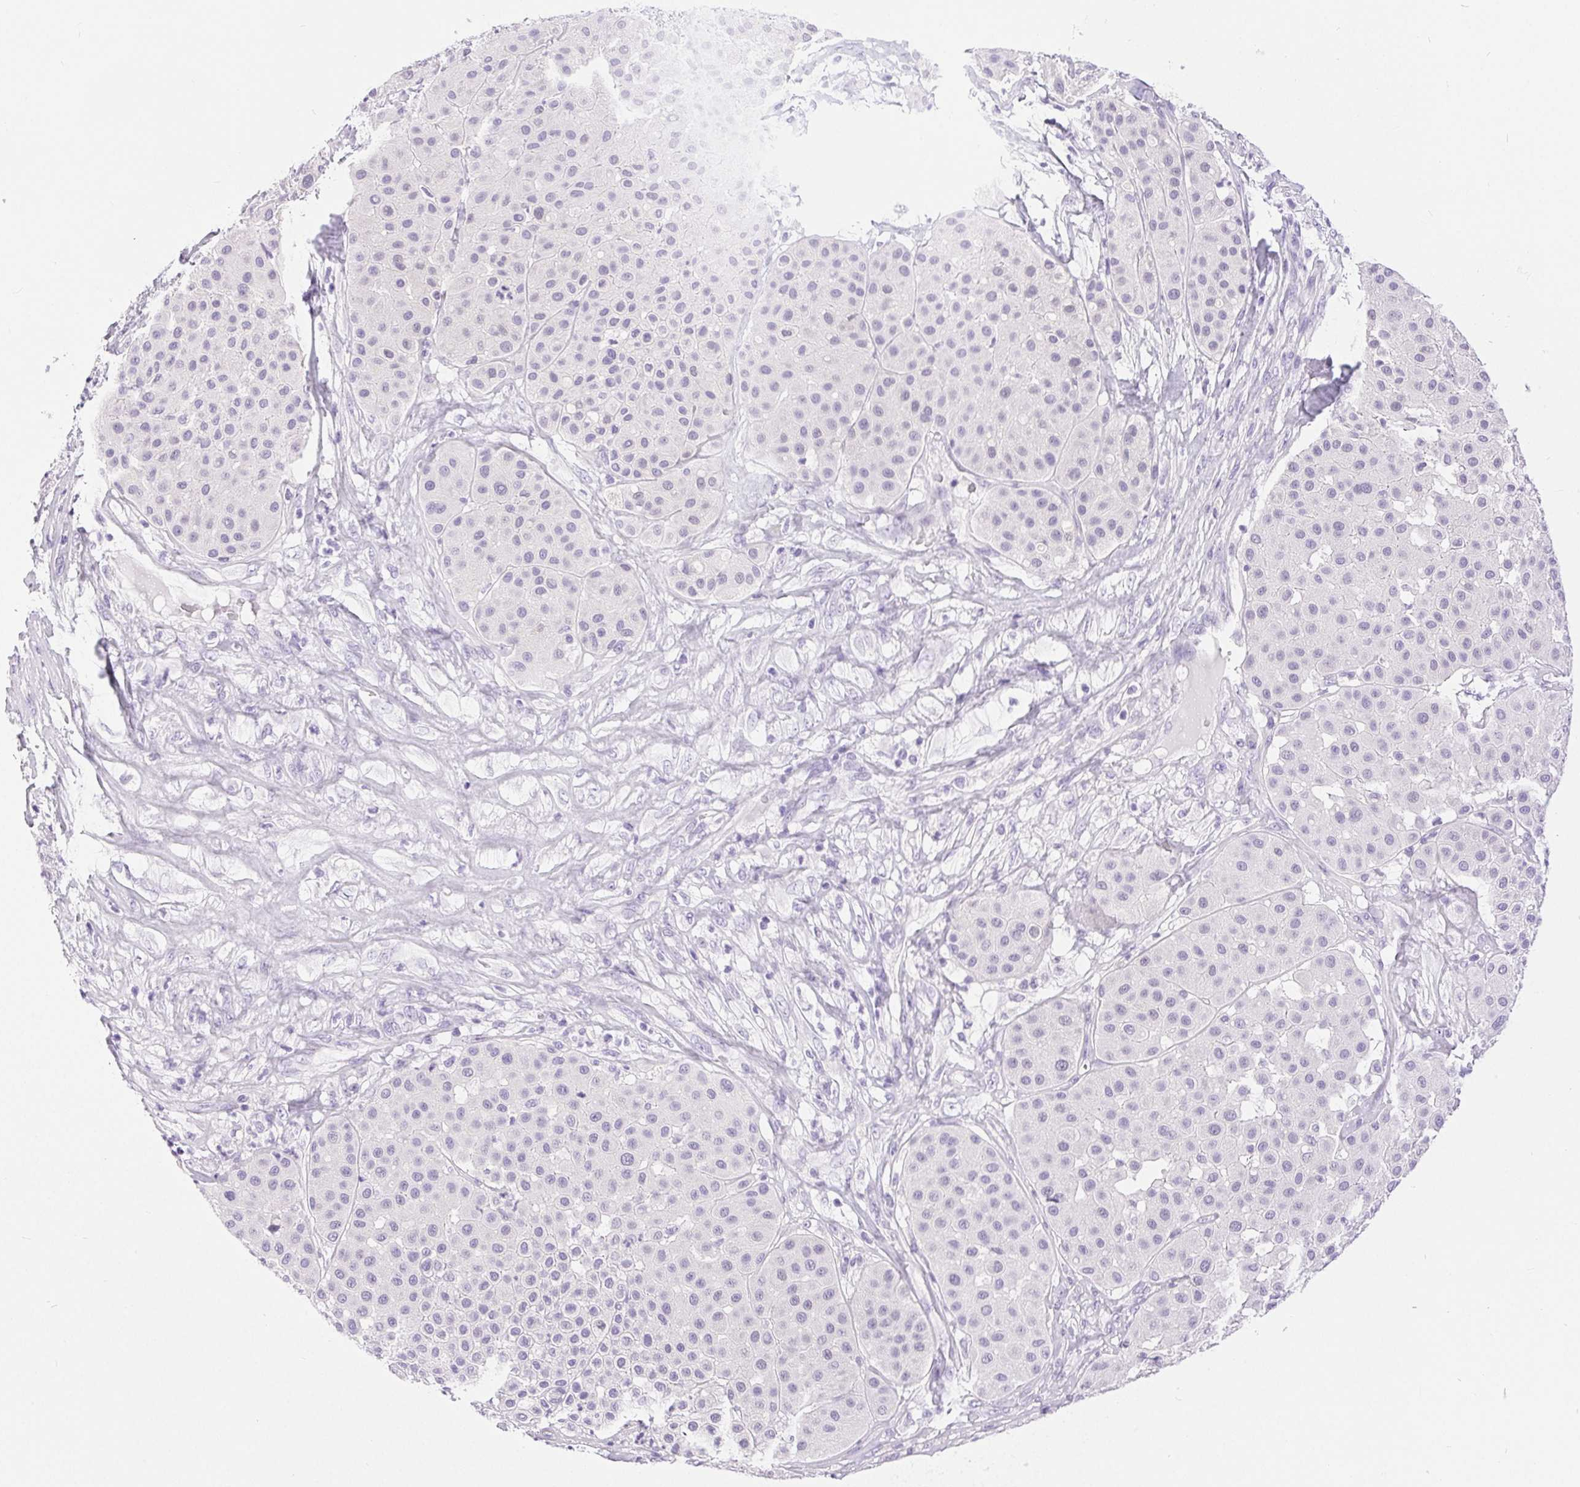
{"staining": {"intensity": "negative", "quantity": "none", "location": "none"}, "tissue": "melanoma", "cell_type": "Tumor cells", "image_type": "cancer", "snomed": [{"axis": "morphology", "description": "Malignant melanoma, Metastatic site"}, {"axis": "topography", "description": "Smooth muscle"}], "caption": "Tumor cells are negative for brown protein staining in malignant melanoma (metastatic site).", "gene": "XDH", "patient": {"sex": "male", "age": 41}}